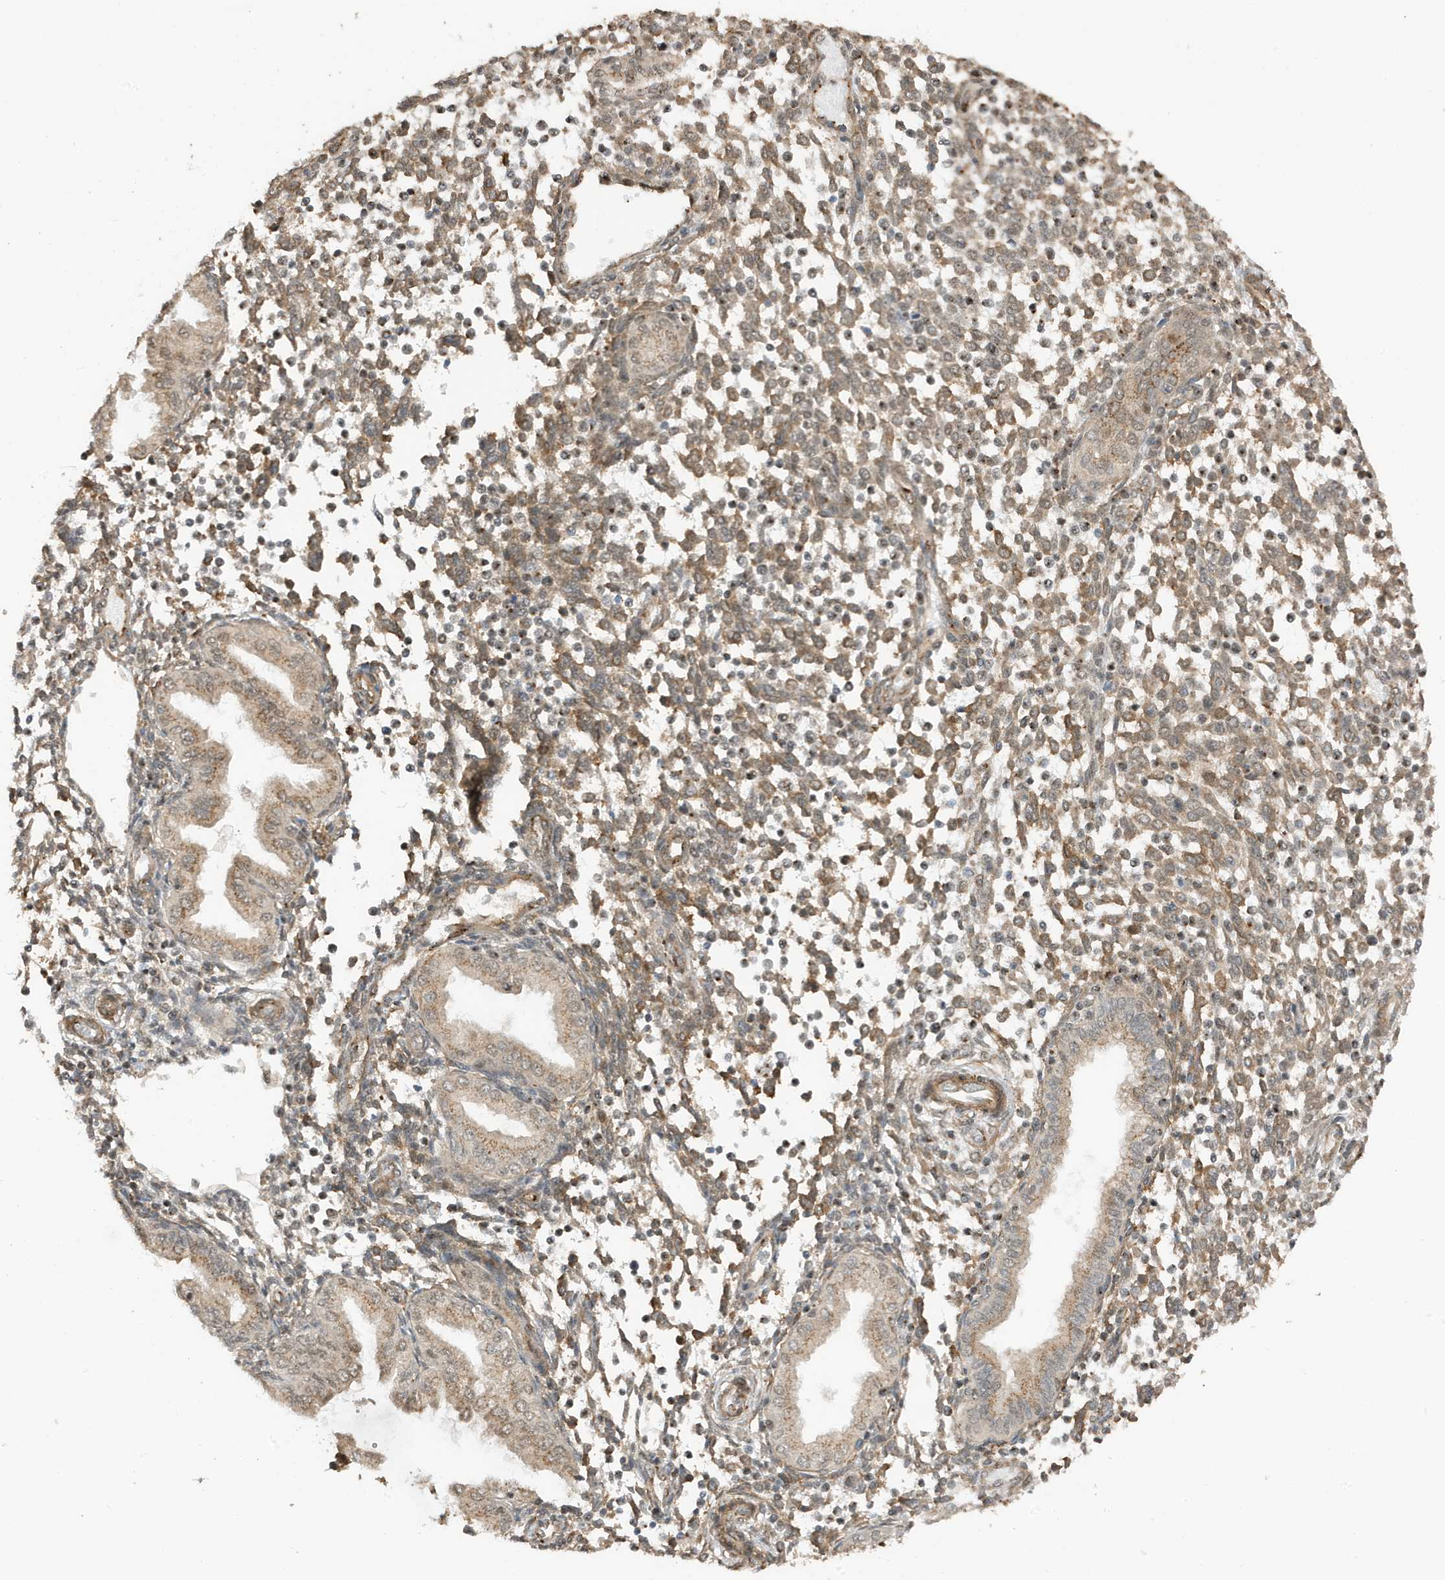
{"staining": {"intensity": "weak", "quantity": "<25%", "location": "cytoplasmic/membranous"}, "tissue": "endometrium", "cell_type": "Cells in endometrial stroma", "image_type": "normal", "snomed": [{"axis": "morphology", "description": "Normal tissue, NOS"}, {"axis": "topography", "description": "Endometrium"}], "caption": "The image reveals no significant expression in cells in endometrial stroma of endometrium. (DAB (3,3'-diaminobenzidine) IHC with hematoxylin counter stain).", "gene": "MAST3", "patient": {"sex": "female", "age": 53}}